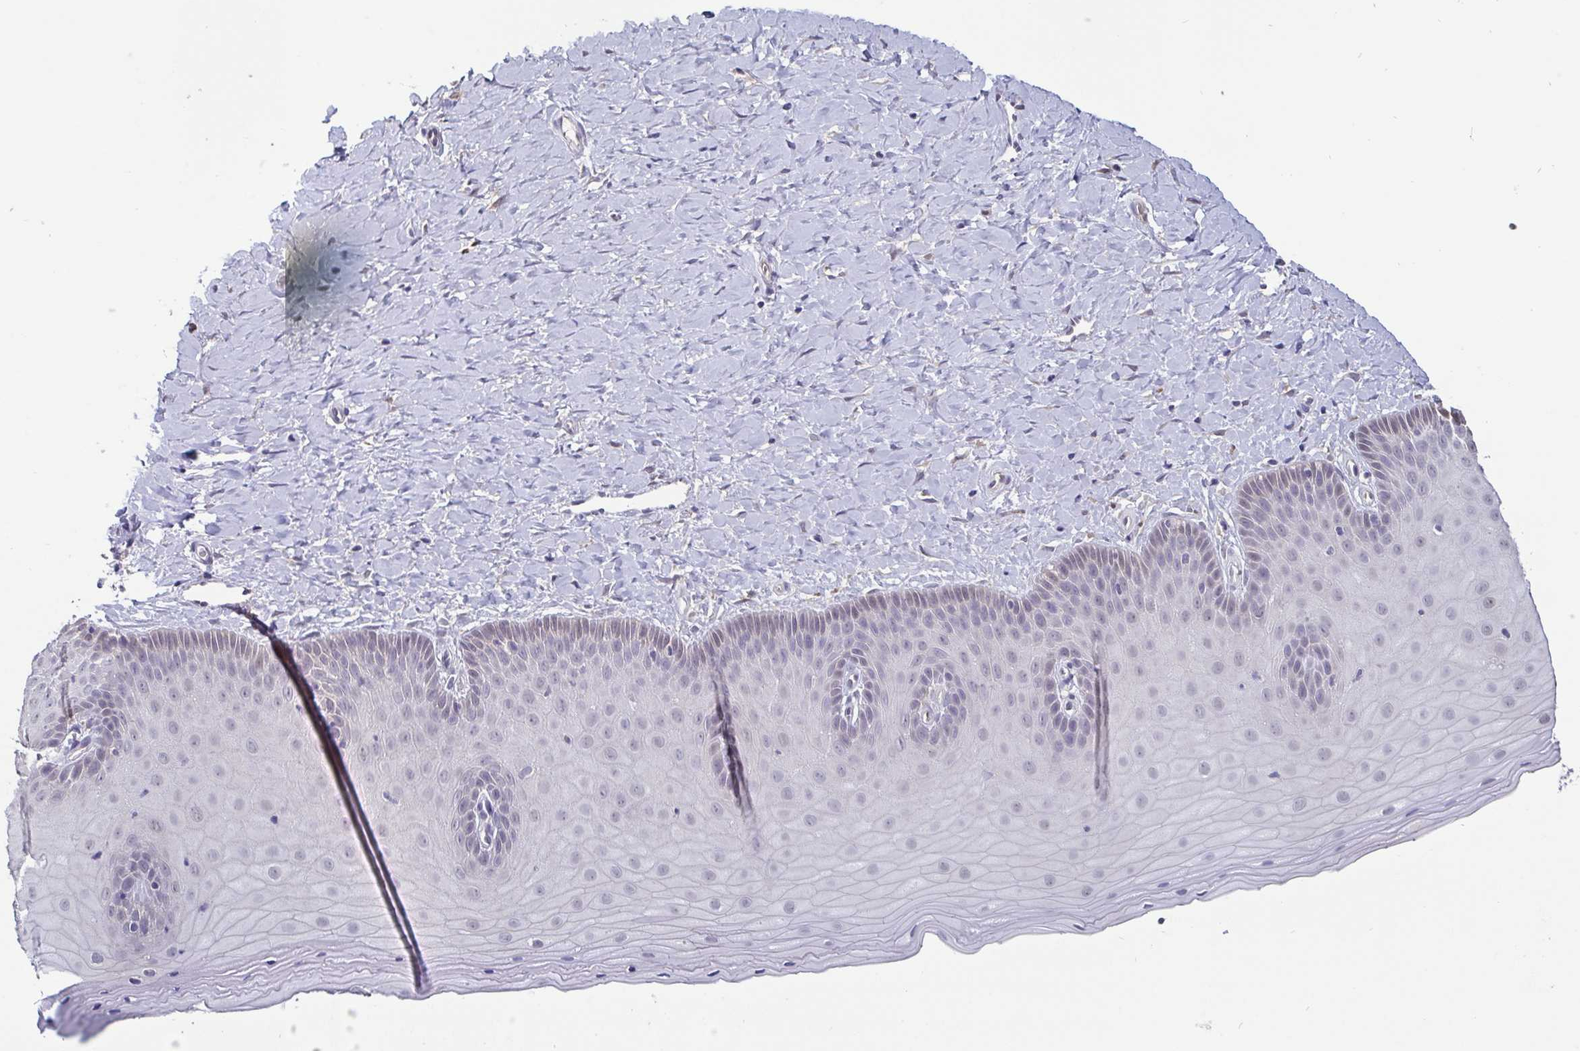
{"staining": {"intensity": "weak", "quantity": ">75%", "location": "cytoplasmic/membranous,nuclear"}, "tissue": "cervix", "cell_type": "Glandular cells", "image_type": "normal", "snomed": [{"axis": "morphology", "description": "Normal tissue, NOS"}, {"axis": "topography", "description": "Cervix"}], "caption": "IHC of benign cervix shows low levels of weak cytoplasmic/membranous,nuclear positivity in about >75% of glandular cells. Immunohistochemistry (ihc) stains the protein of interest in brown and the nuclei are stained blue.", "gene": "IDH1", "patient": {"sex": "female", "age": 37}}